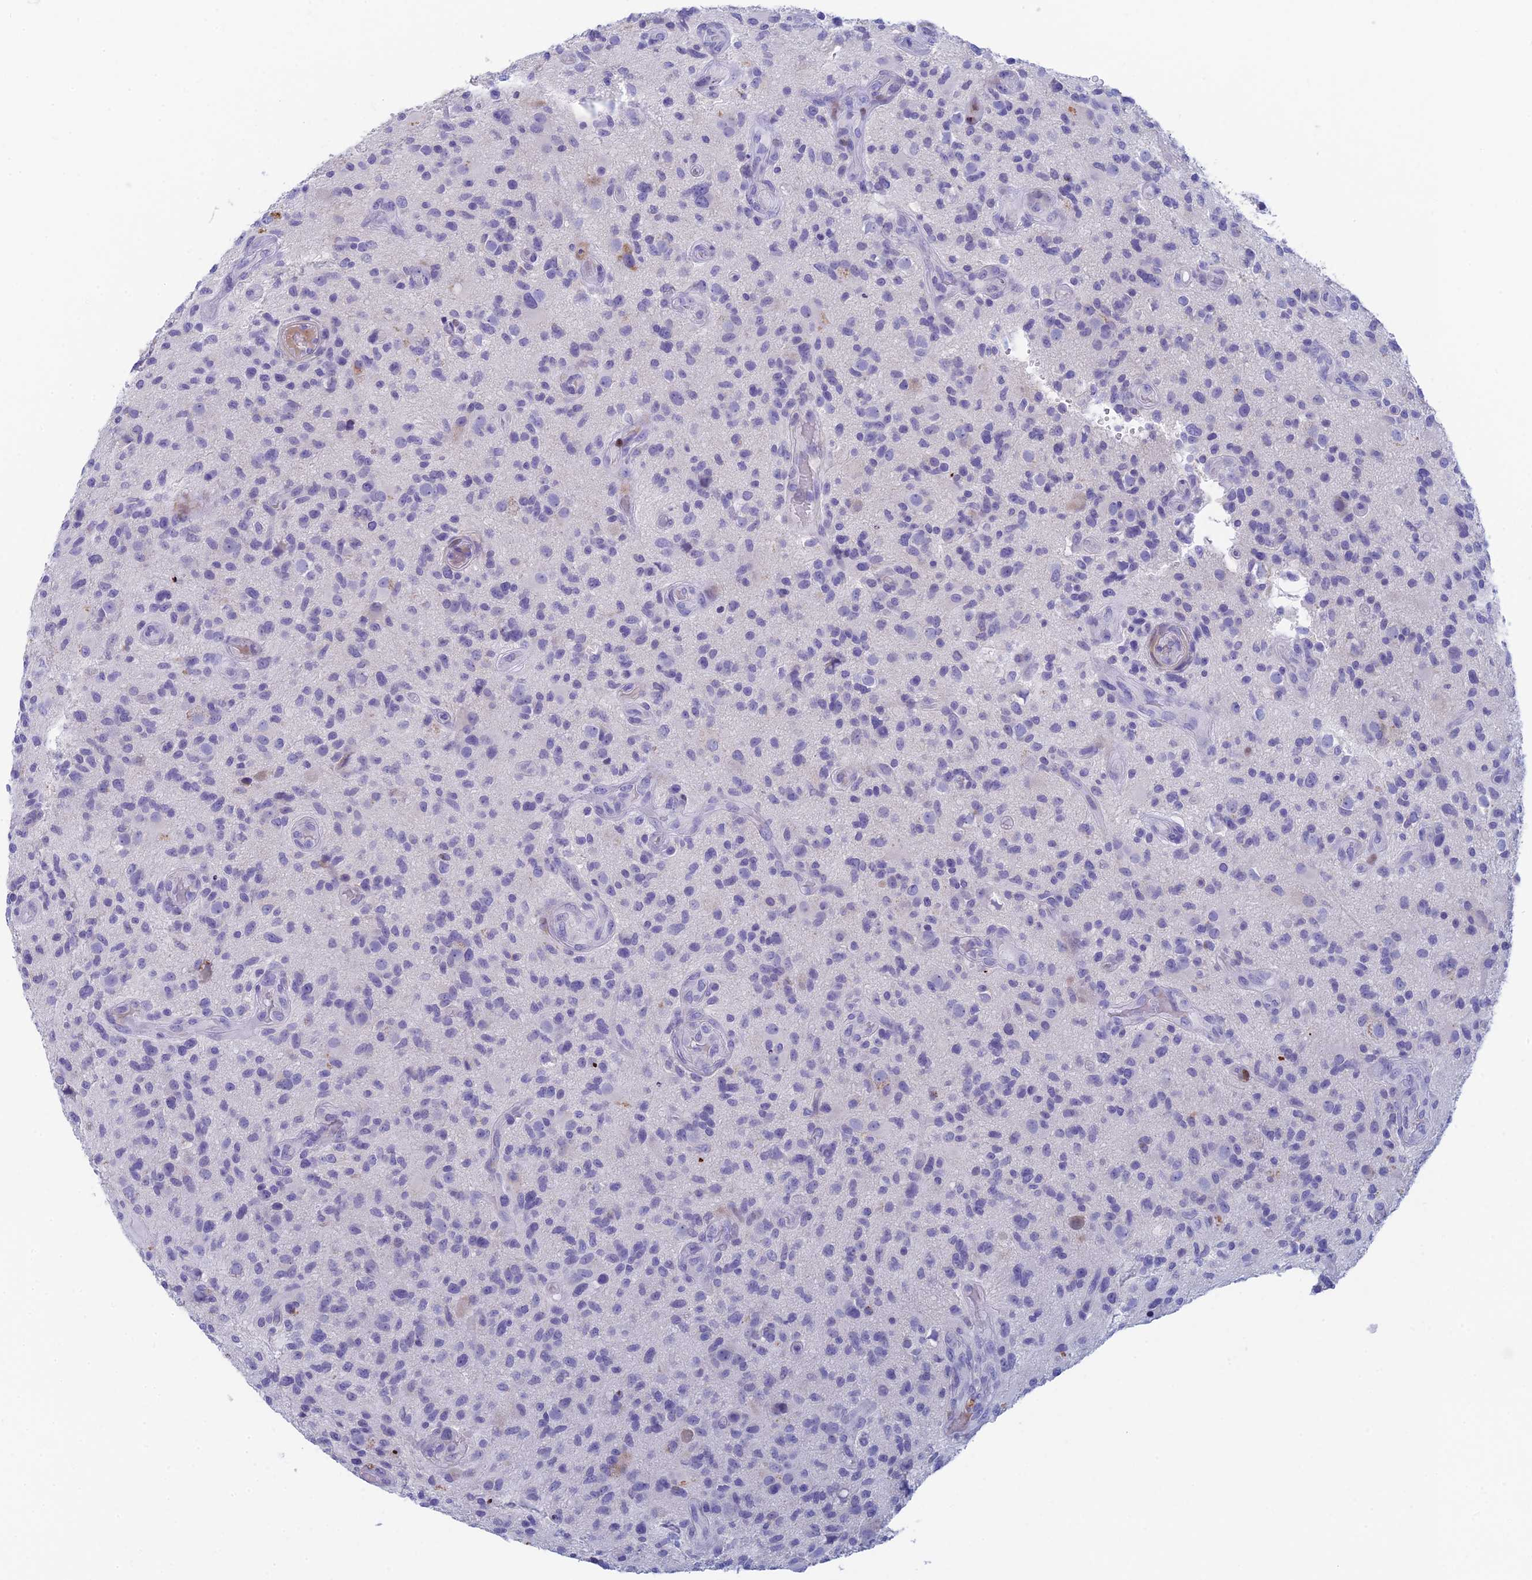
{"staining": {"intensity": "negative", "quantity": "none", "location": "none"}, "tissue": "glioma", "cell_type": "Tumor cells", "image_type": "cancer", "snomed": [{"axis": "morphology", "description": "Glioma, malignant, High grade"}, {"axis": "topography", "description": "Brain"}], "caption": "Image shows no significant protein expression in tumor cells of glioma.", "gene": "REXO5", "patient": {"sex": "male", "age": 47}}